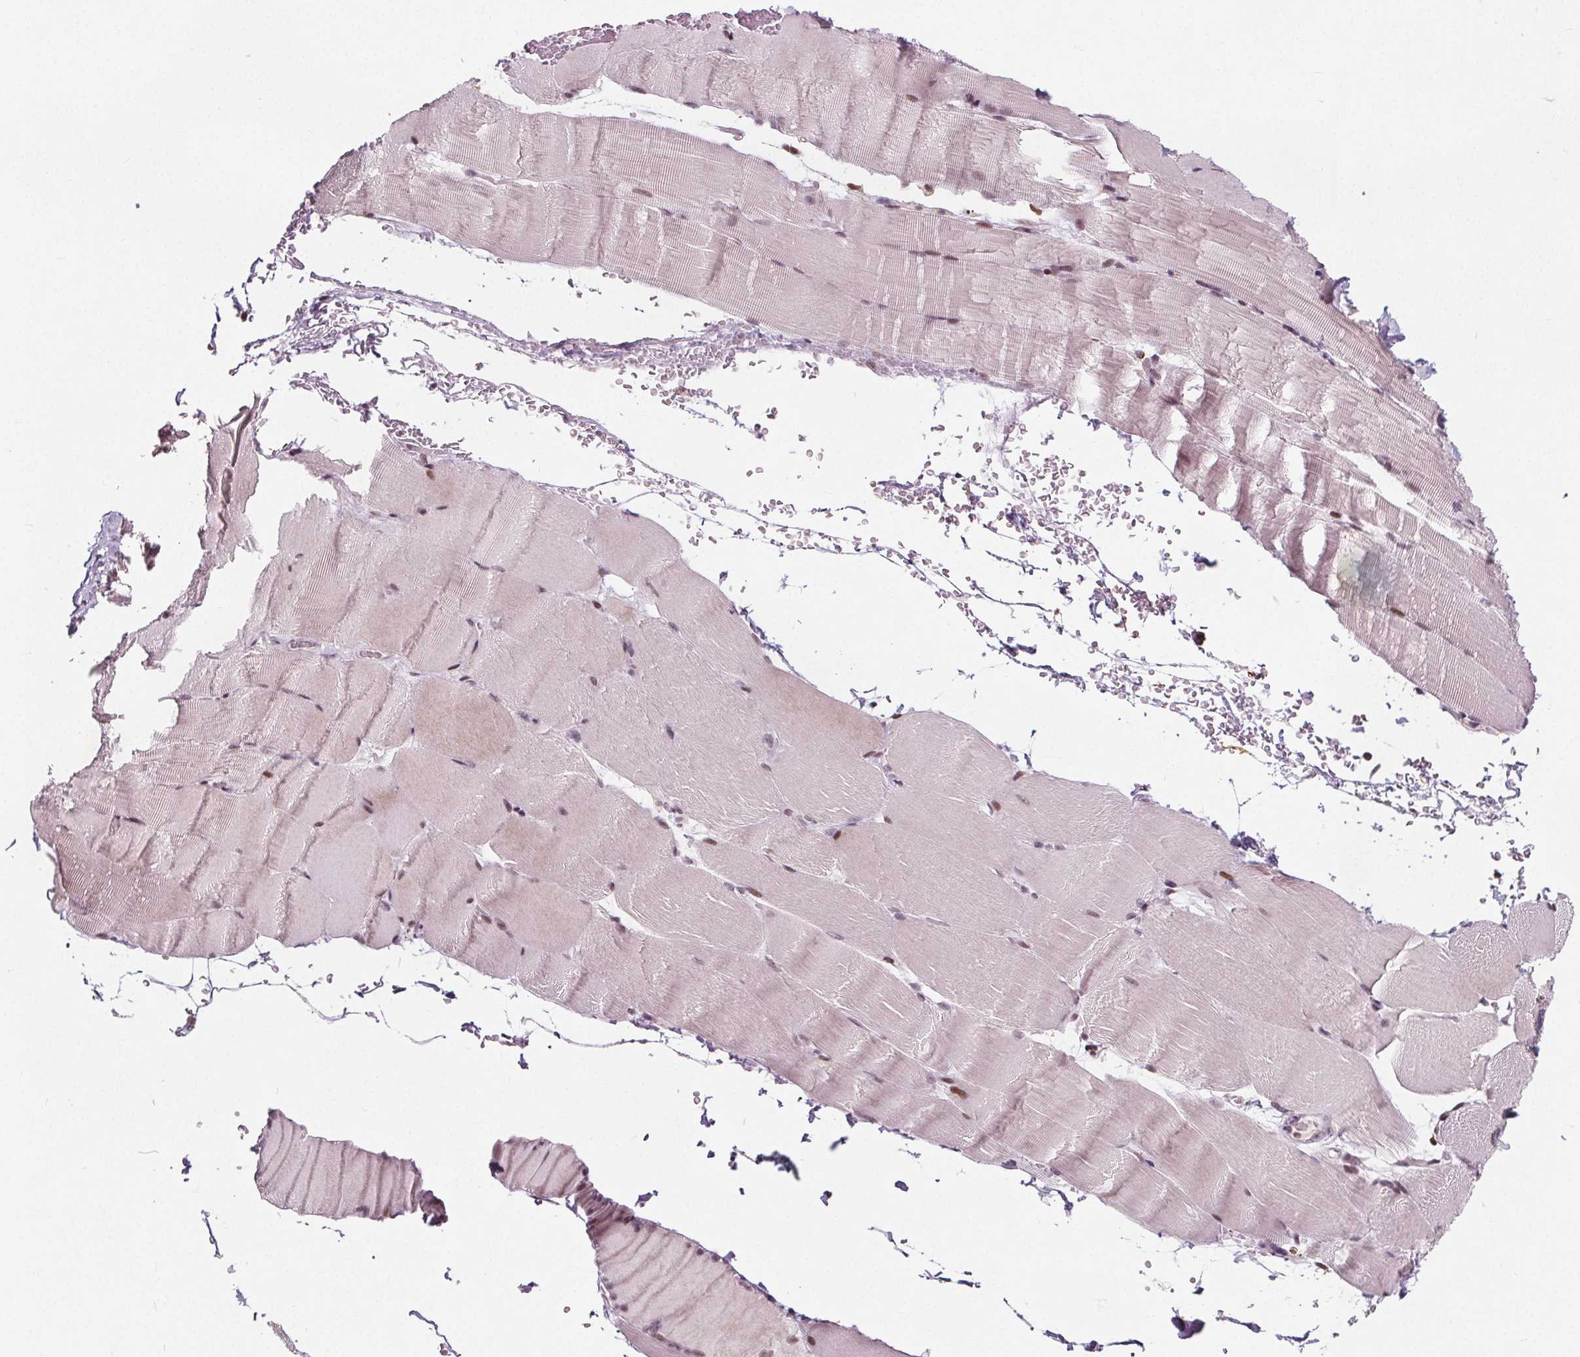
{"staining": {"intensity": "weak", "quantity": "25%-75%", "location": "nuclear"}, "tissue": "skeletal muscle", "cell_type": "Myocytes", "image_type": "normal", "snomed": [{"axis": "morphology", "description": "Normal tissue, NOS"}, {"axis": "topography", "description": "Skeletal muscle"}], "caption": "This histopathology image displays IHC staining of benign skeletal muscle, with low weak nuclear positivity in about 25%-75% of myocytes.", "gene": "TAF6L", "patient": {"sex": "female", "age": 37}}